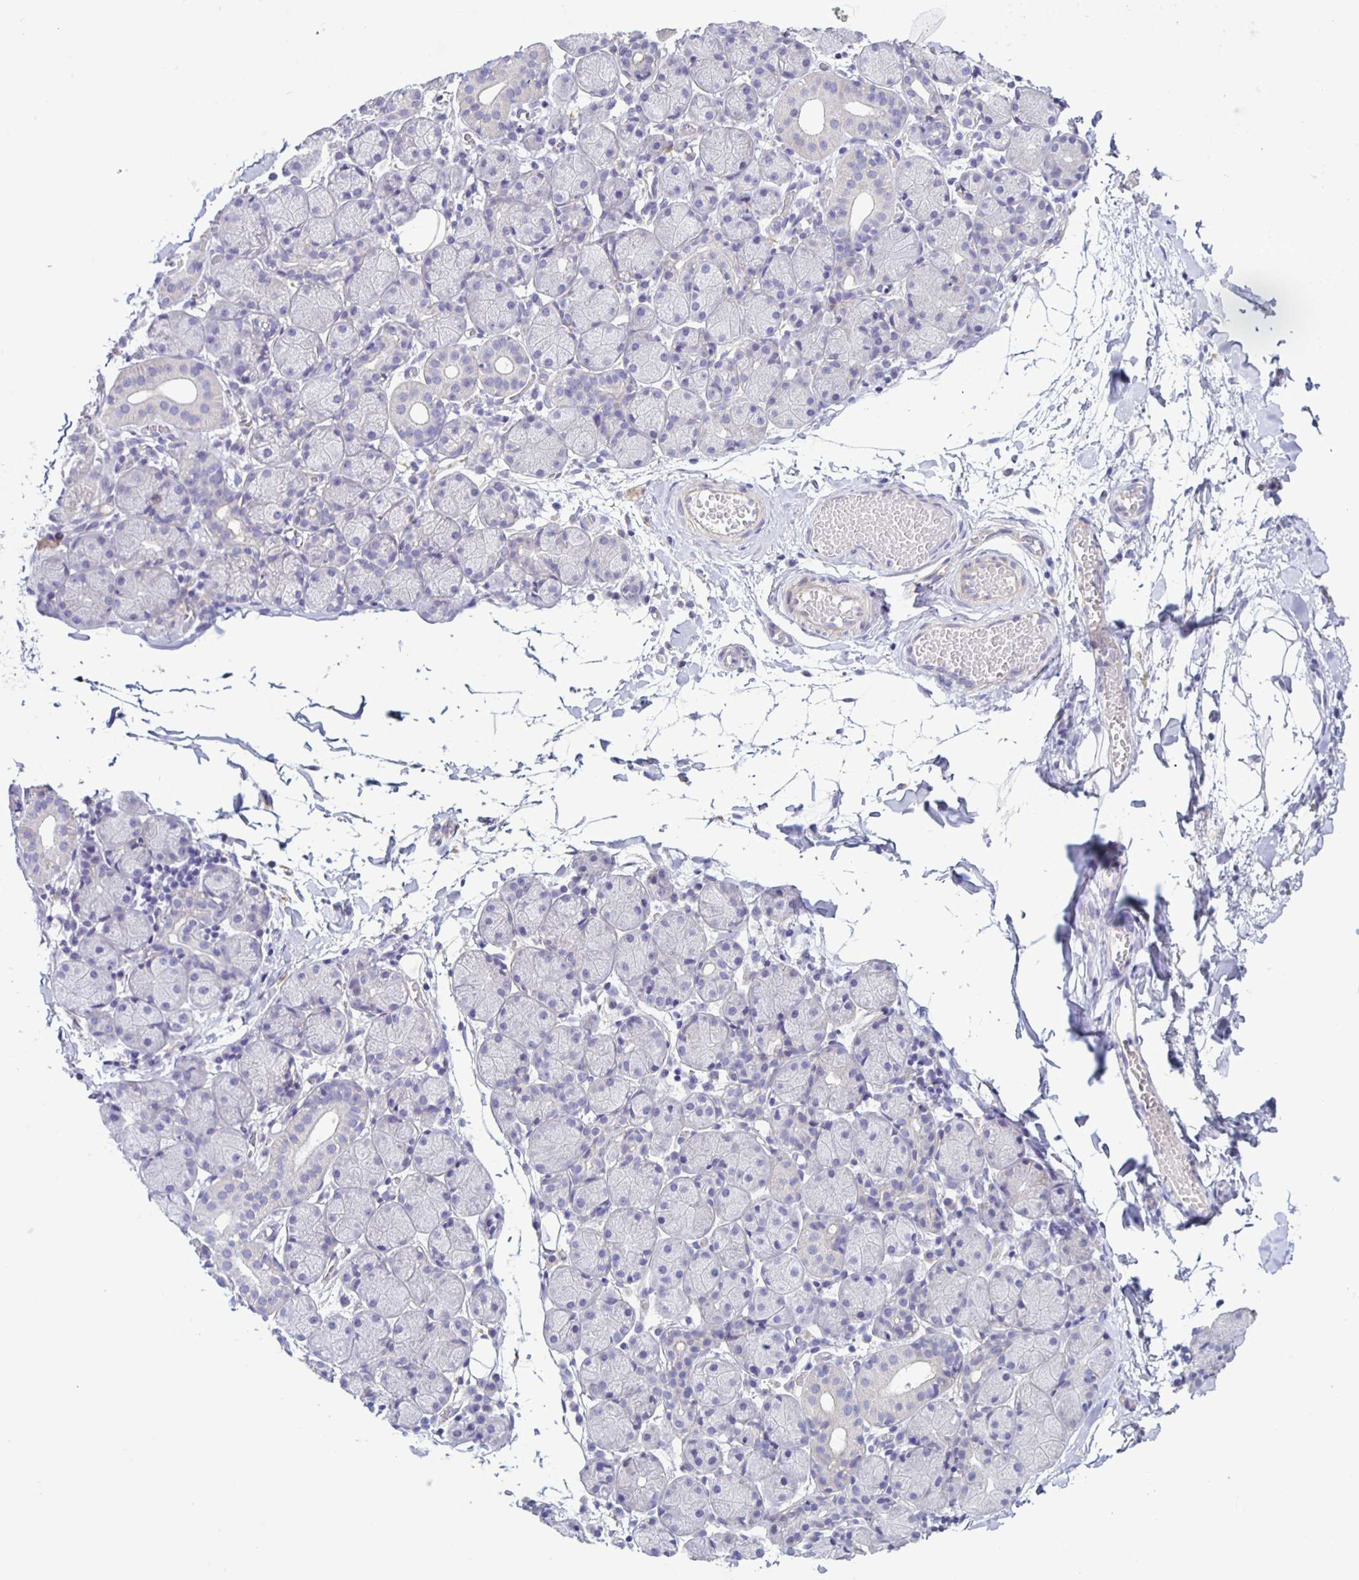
{"staining": {"intensity": "negative", "quantity": "none", "location": "none"}, "tissue": "salivary gland", "cell_type": "Glandular cells", "image_type": "normal", "snomed": [{"axis": "morphology", "description": "Normal tissue, NOS"}, {"axis": "topography", "description": "Salivary gland"}], "caption": "An immunohistochemistry (IHC) micrograph of unremarkable salivary gland is shown. There is no staining in glandular cells of salivary gland.", "gene": "BOLL", "patient": {"sex": "female", "age": 24}}